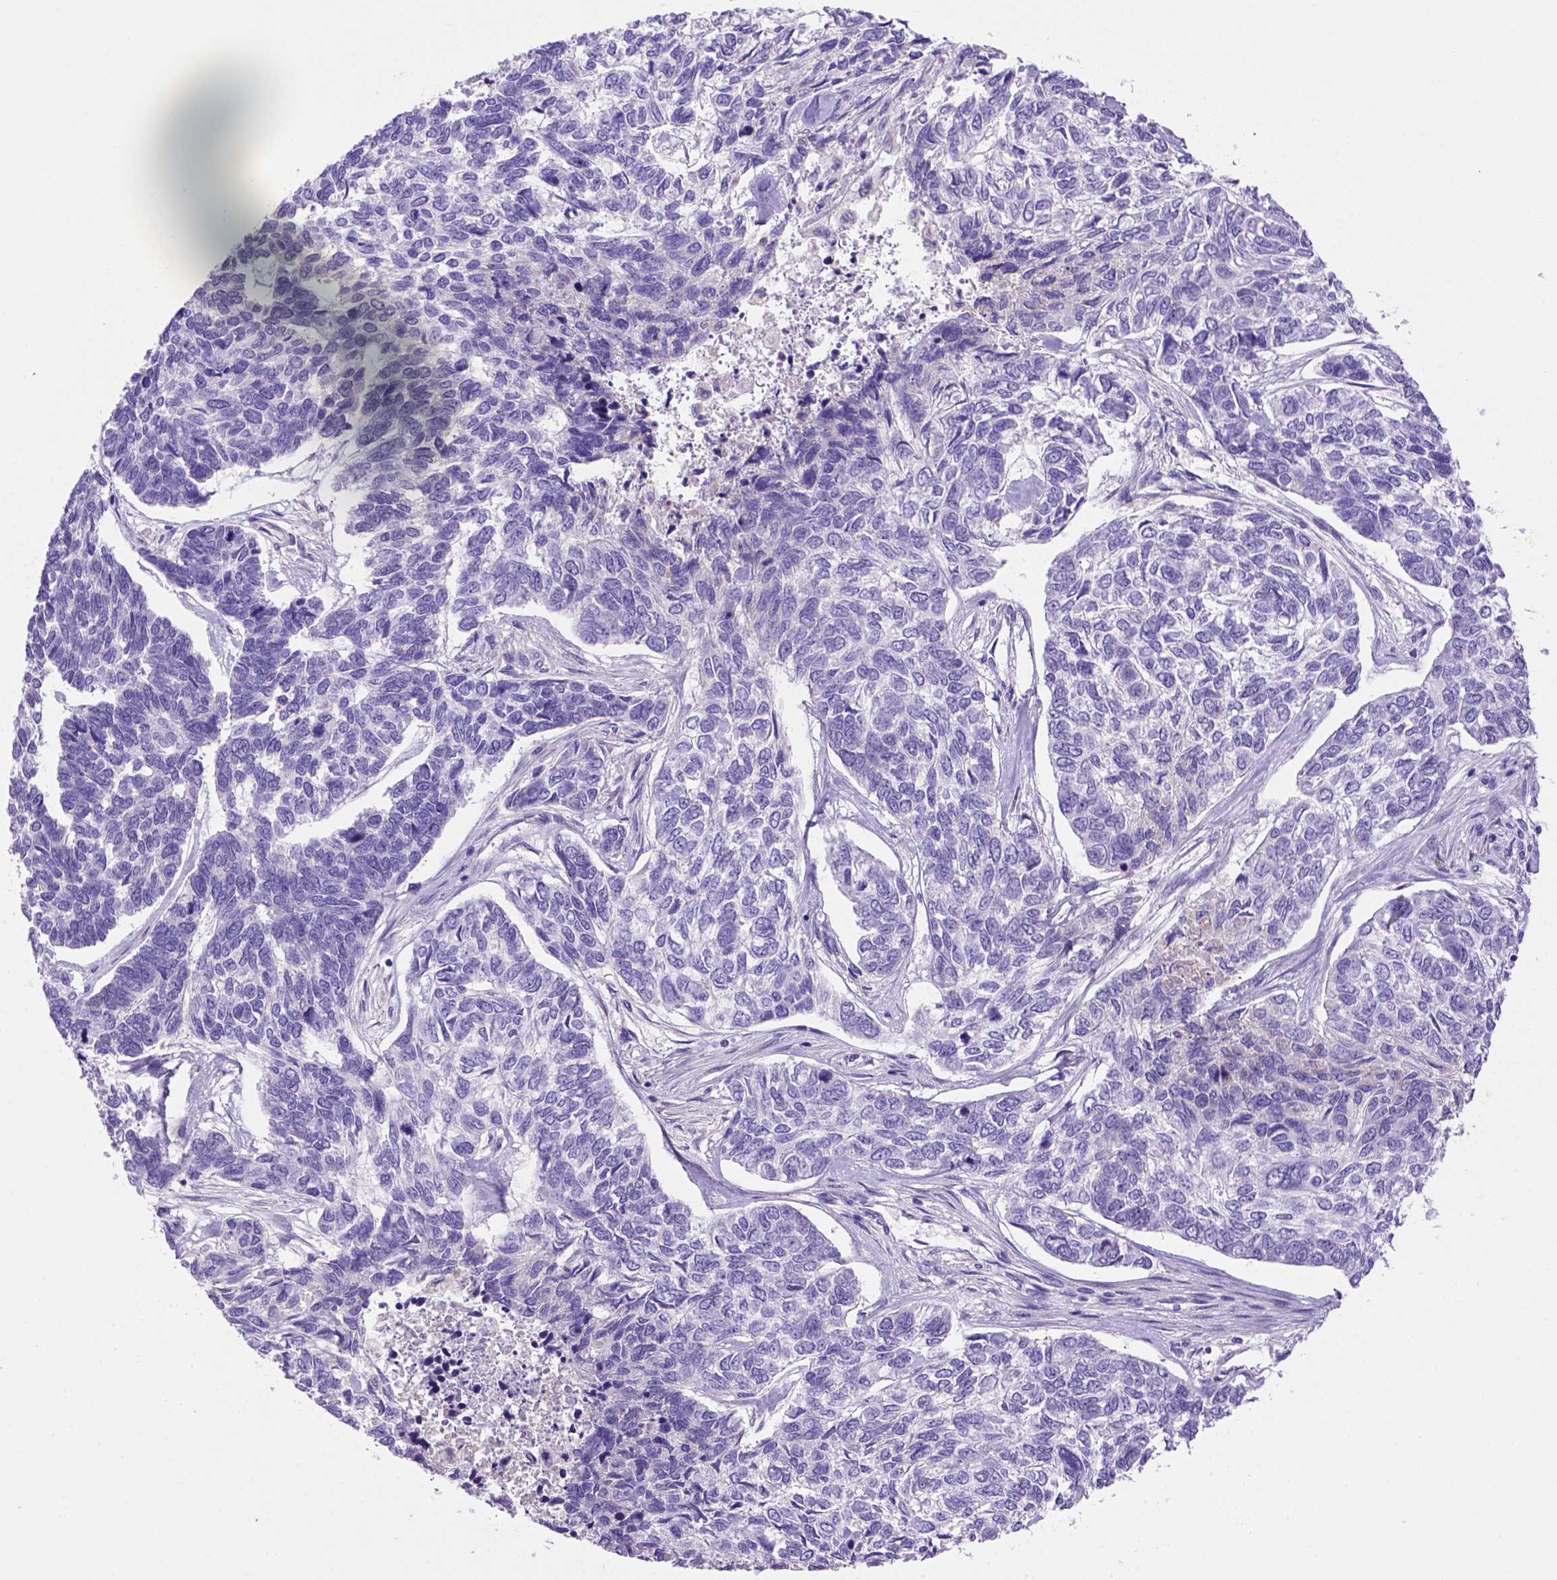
{"staining": {"intensity": "negative", "quantity": "none", "location": "none"}, "tissue": "skin cancer", "cell_type": "Tumor cells", "image_type": "cancer", "snomed": [{"axis": "morphology", "description": "Basal cell carcinoma"}, {"axis": "topography", "description": "Skin"}], "caption": "The photomicrograph exhibits no staining of tumor cells in skin basal cell carcinoma. (DAB immunohistochemistry (IHC) with hematoxylin counter stain).", "gene": "SIRPD", "patient": {"sex": "female", "age": 65}}